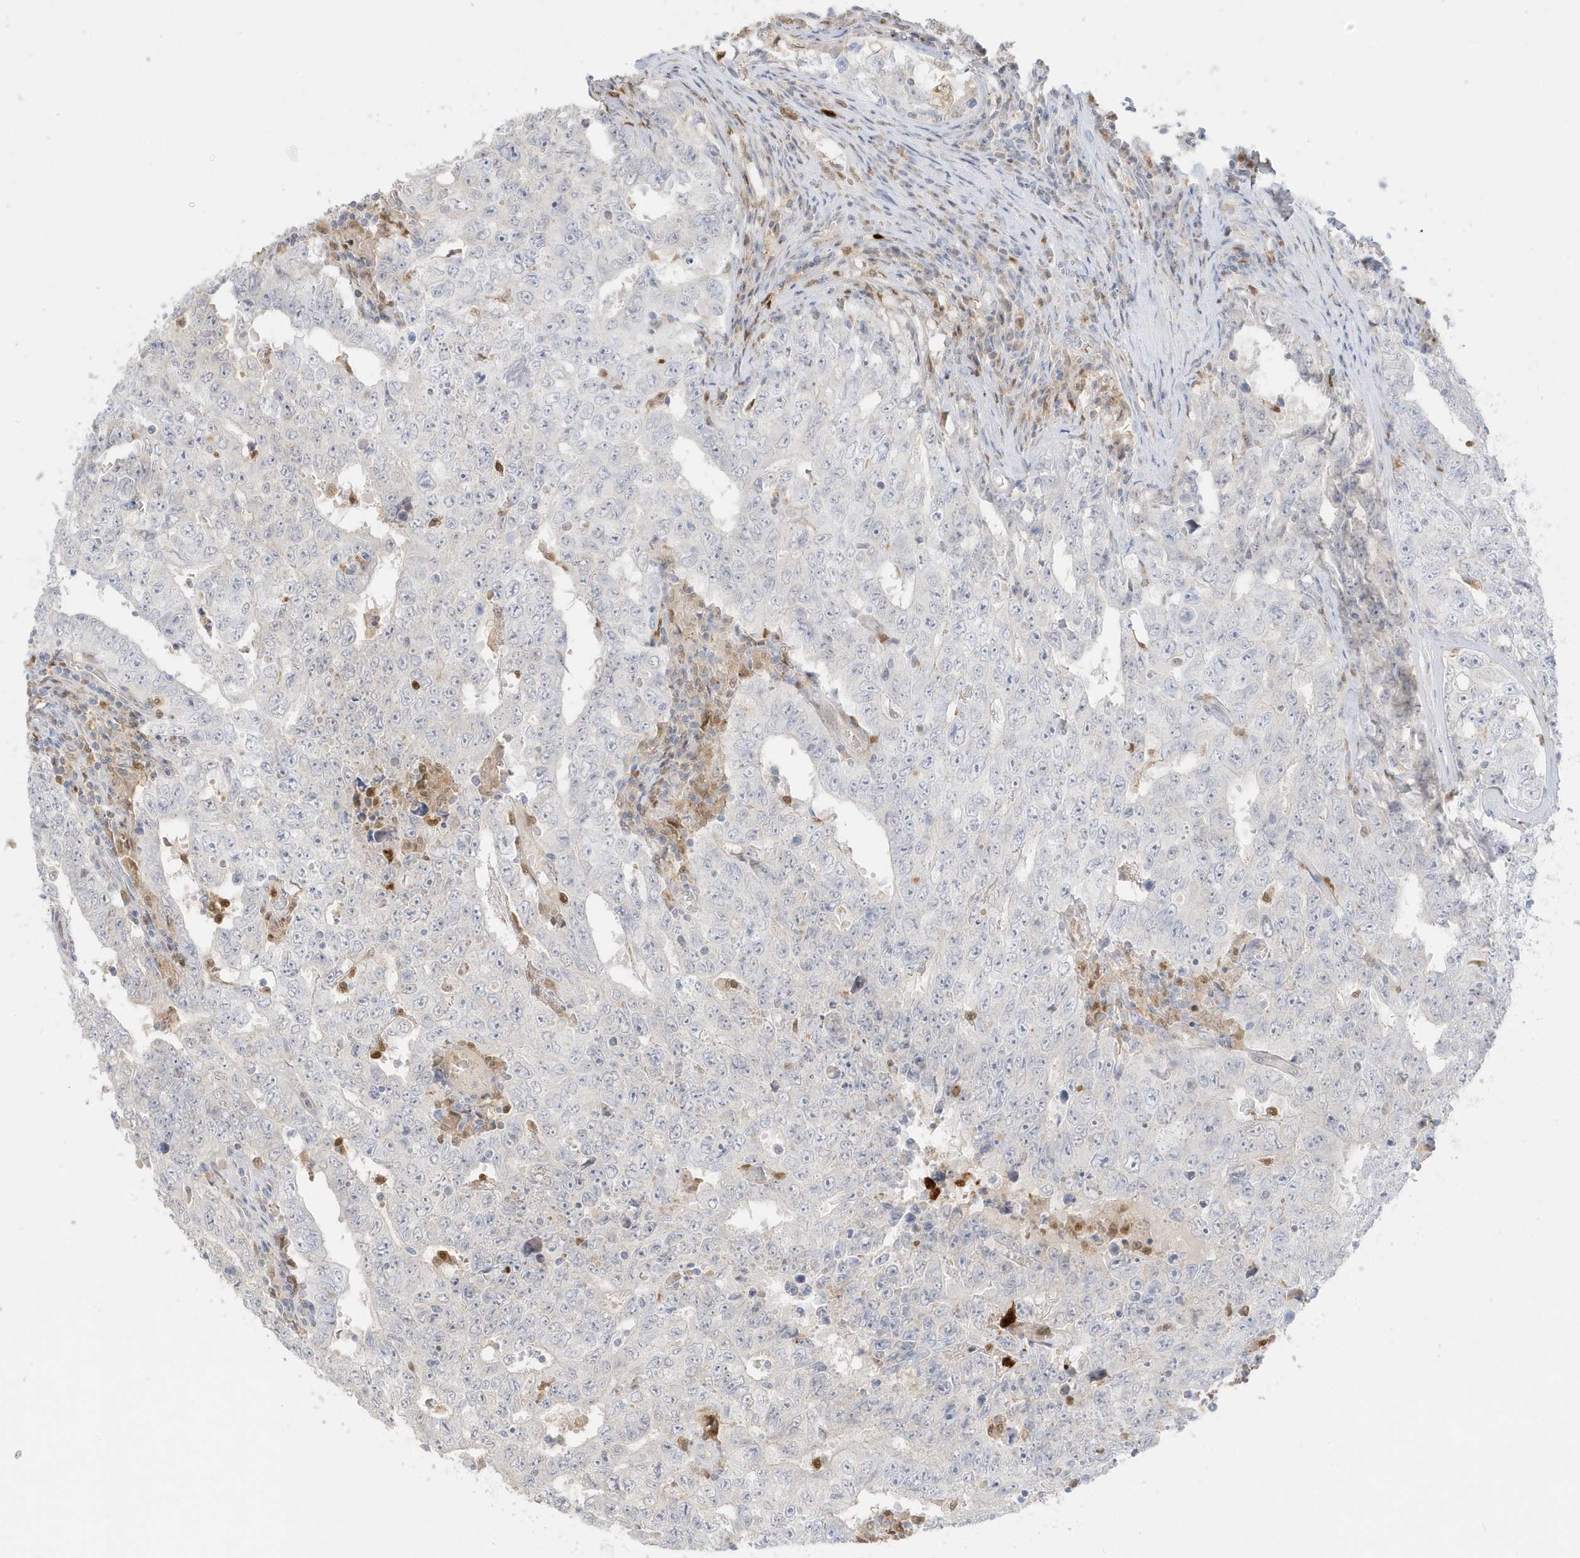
{"staining": {"intensity": "negative", "quantity": "none", "location": "none"}, "tissue": "testis cancer", "cell_type": "Tumor cells", "image_type": "cancer", "snomed": [{"axis": "morphology", "description": "Carcinoma, Embryonal, NOS"}, {"axis": "topography", "description": "Testis"}], "caption": "A high-resolution photomicrograph shows immunohistochemistry staining of embryonal carcinoma (testis), which demonstrates no significant staining in tumor cells. (DAB immunohistochemistry (IHC), high magnification).", "gene": "GCA", "patient": {"sex": "male", "age": 26}}